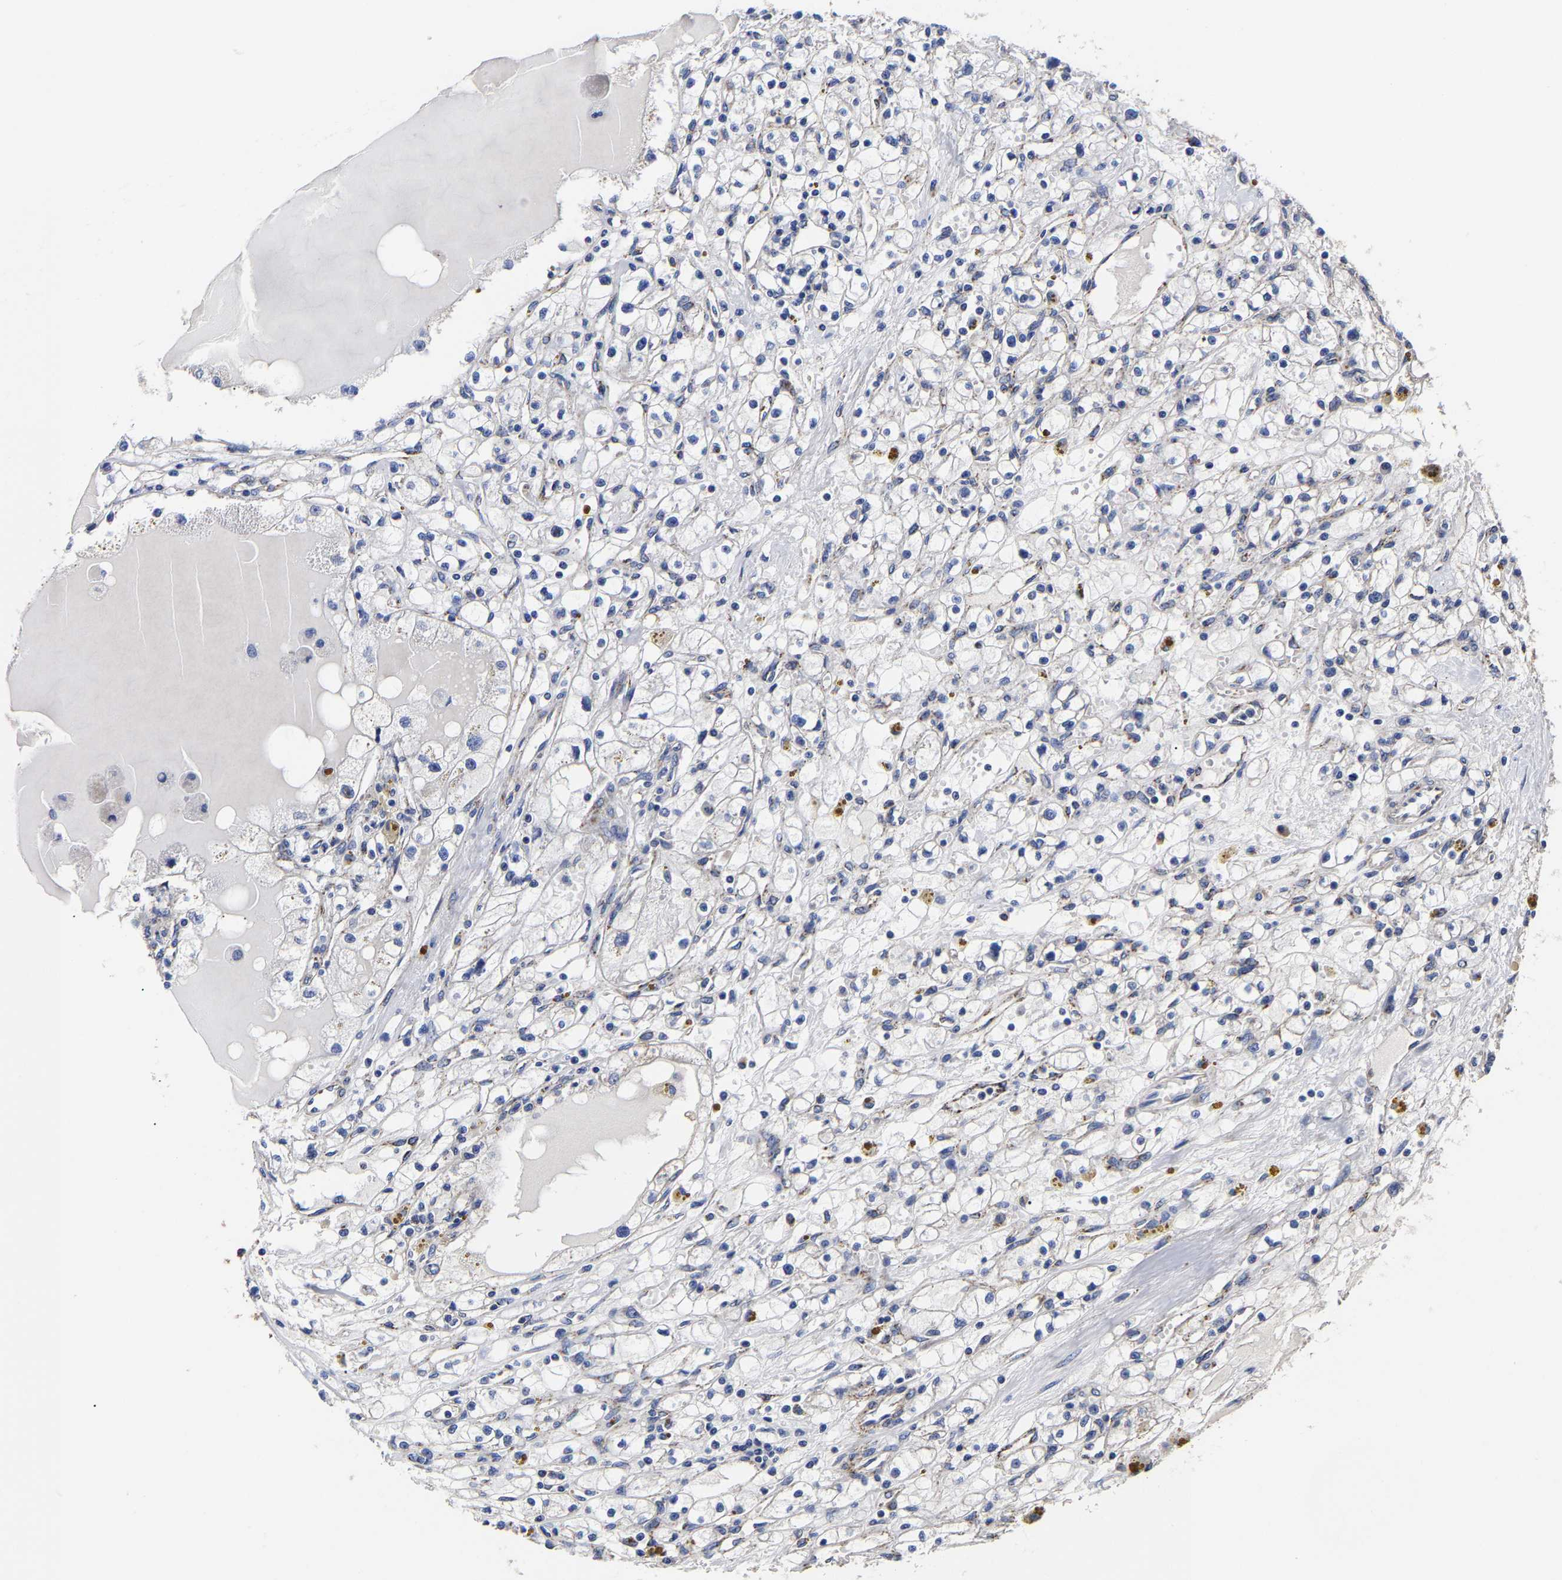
{"staining": {"intensity": "negative", "quantity": "none", "location": "none"}, "tissue": "renal cancer", "cell_type": "Tumor cells", "image_type": "cancer", "snomed": [{"axis": "morphology", "description": "Adenocarcinoma, NOS"}, {"axis": "topography", "description": "Kidney"}], "caption": "DAB immunohistochemical staining of human renal adenocarcinoma exhibits no significant positivity in tumor cells.", "gene": "AASS", "patient": {"sex": "male", "age": 56}}